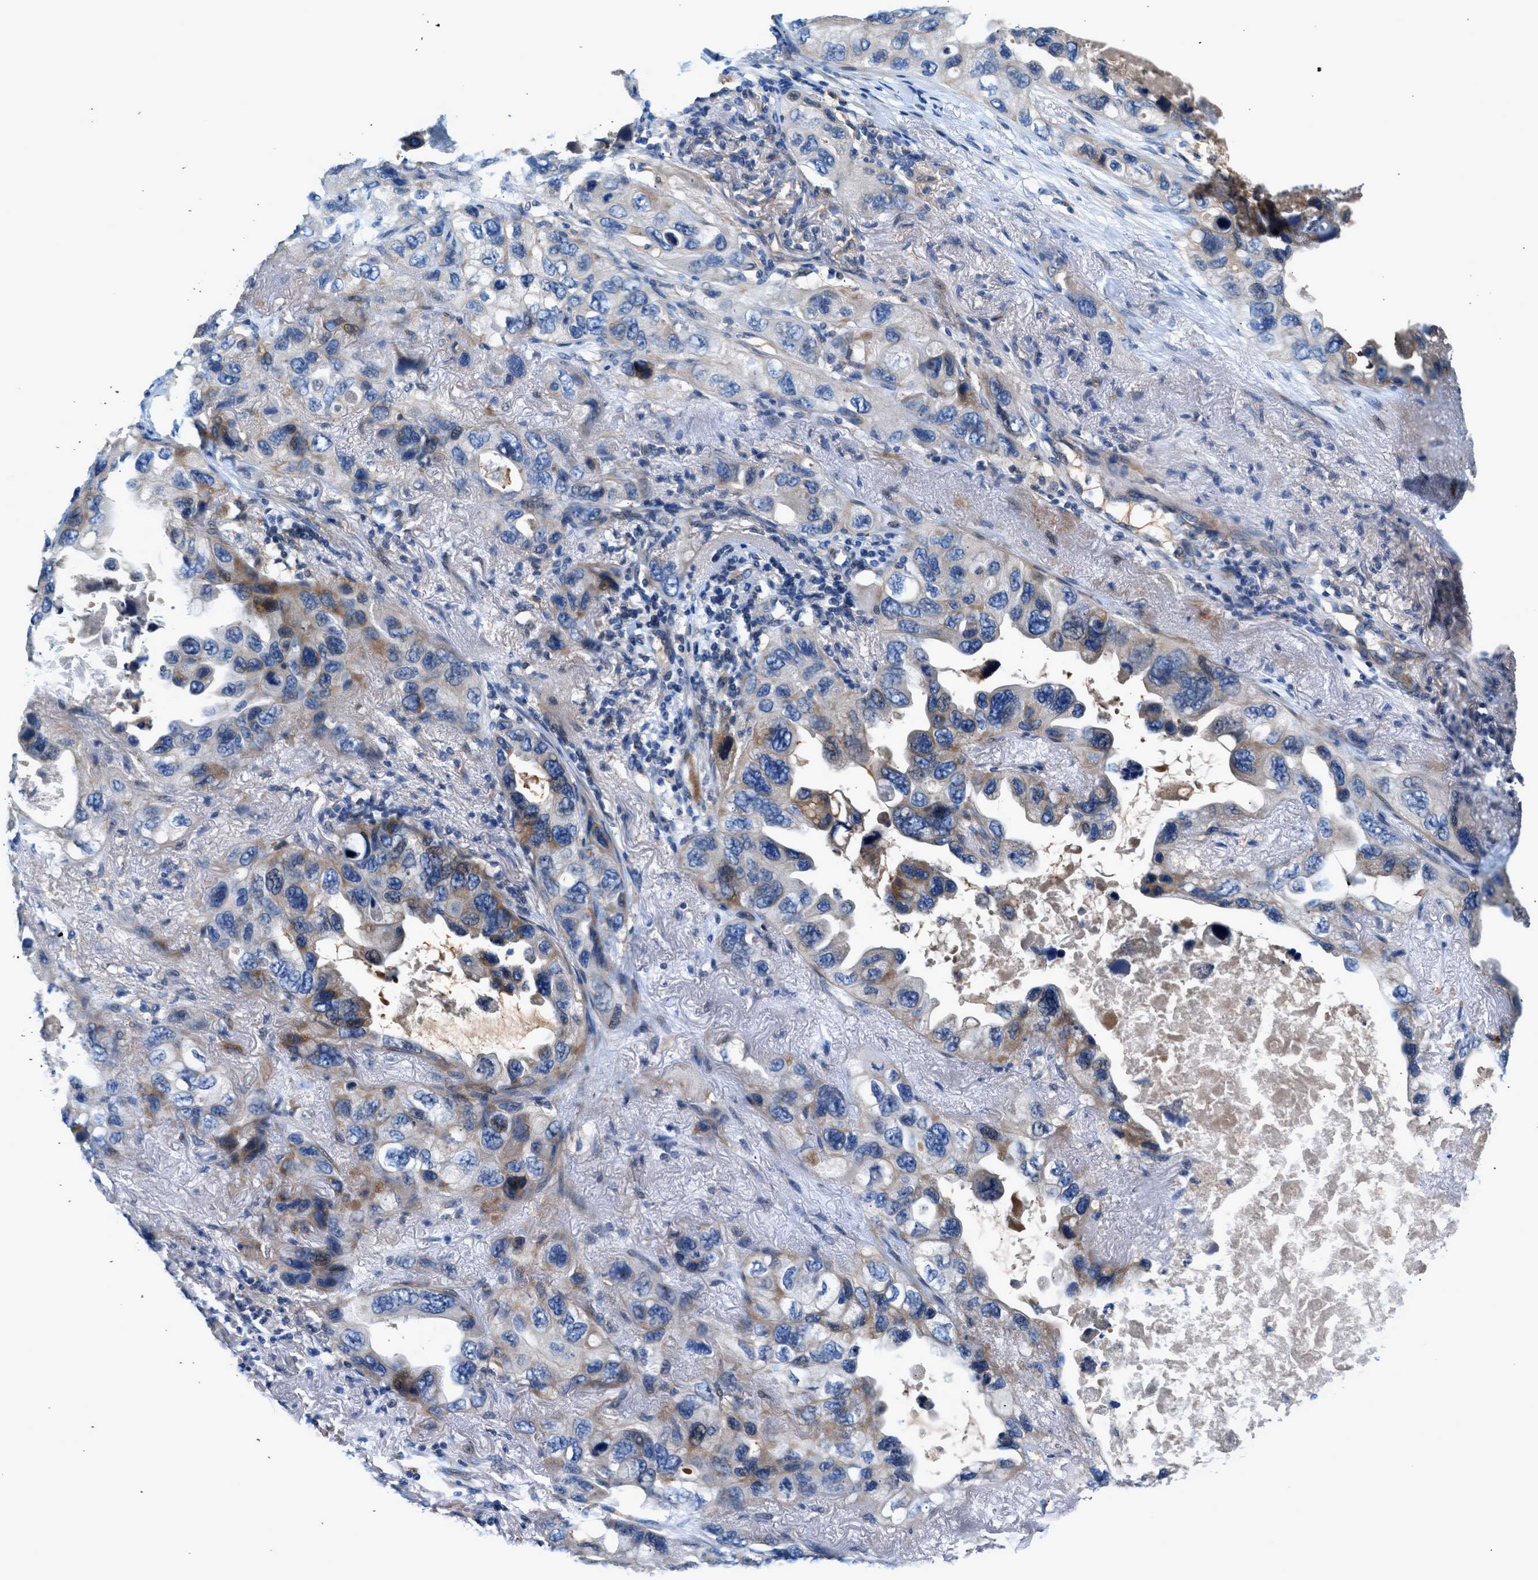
{"staining": {"intensity": "weak", "quantity": "<25%", "location": "cytoplasmic/membranous"}, "tissue": "lung cancer", "cell_type": "Tumor cells", "image_type": "cancer", "snomed": [{"axis": "morphology", "description": "Squamous cell carcinoma, NOS"}, {"axis": "topography", "description": "Lung"}], "caption": "An image of human lung cancer is negative for staining in tumor cells.", "gene": "RWDD2B", "patient": {"sex": "female", "age": 73}}